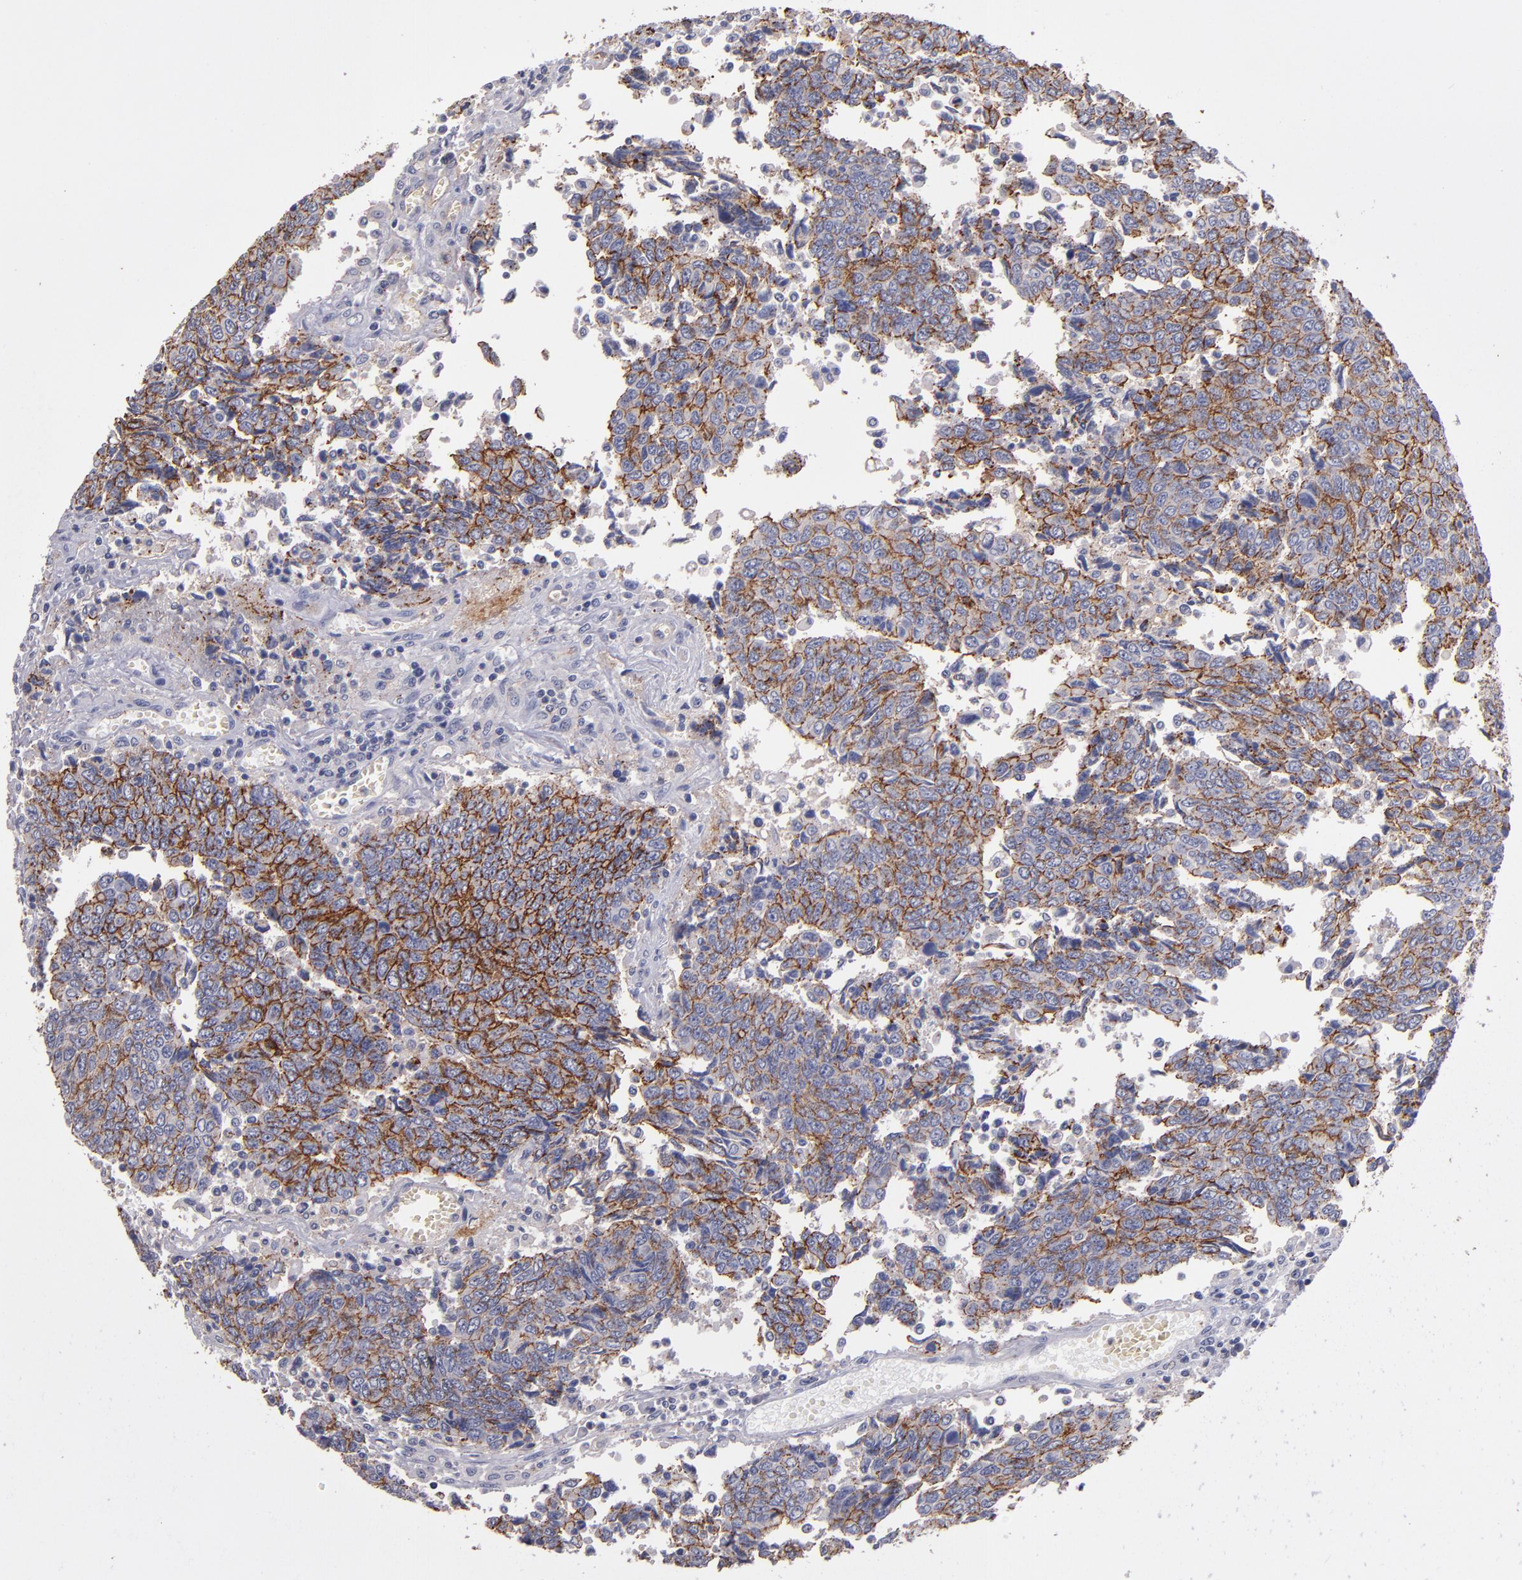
{"staining": {"intensity": "moderate", "quantity": ">75%", "location": "cytoplasmic/membranous"}, "tissue": "urothelial cancer", "cell_type": "Tumor cells", "image_type": "cancer", "snomed": [{"axis": "morphology", "description": "Urothelial carcinoma, High grade"}, {"axis": "topography", "description": "Urinary bladder"}], "caption": "Tumor cells demonstrate moderate cytoplasmic/membranous positivity in about >75% of cells in high-grade urothelial carcinoma.", "gene": "CLDN5", "patient": {"sex": "male", "age": 86}}